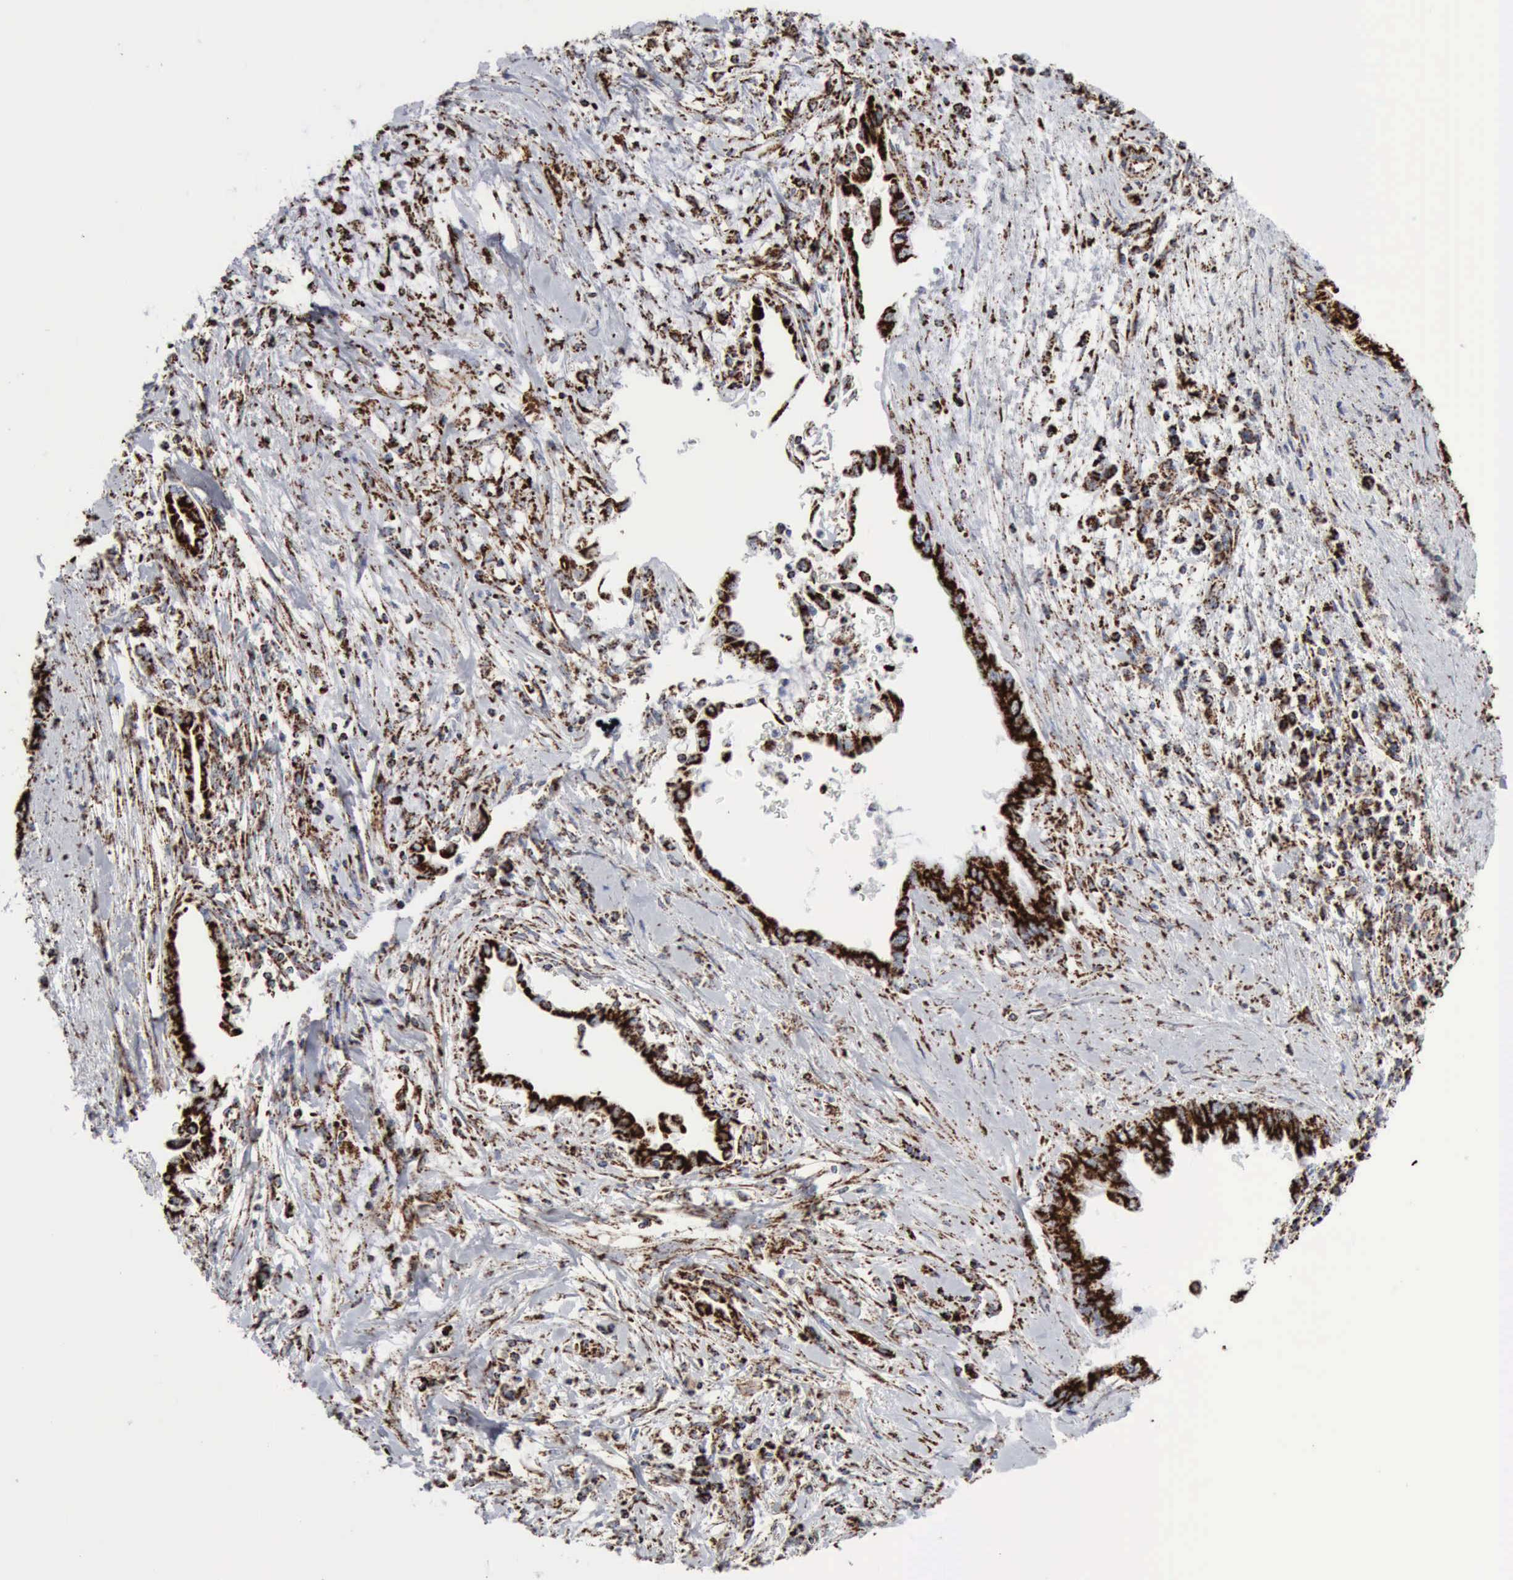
{"staining": {"intensity": "strong", "quantity": ">75%", "location": "cytoplasmic/membranous"}, "tissue": "pancreatic cancer", "cell_type": "Tumor cells", "image_type": "cancer", "snomed": [{"axis": "morphology", "description": "Adenocarcinoma, NOS"}, {"axis": "topography", "description": "Pancreas"}], "caption": "Immunohistochemistry (IHC) photomicrograph of human pancreatic cancer (adenocarcinoma) stained for a protein (brown), which reveals high levels of strong cytoplasmic/membranous expression in approximately >75% of tumor cells.", "gene": "ACO2", "patient": {"sex": "female", "age": 64}}